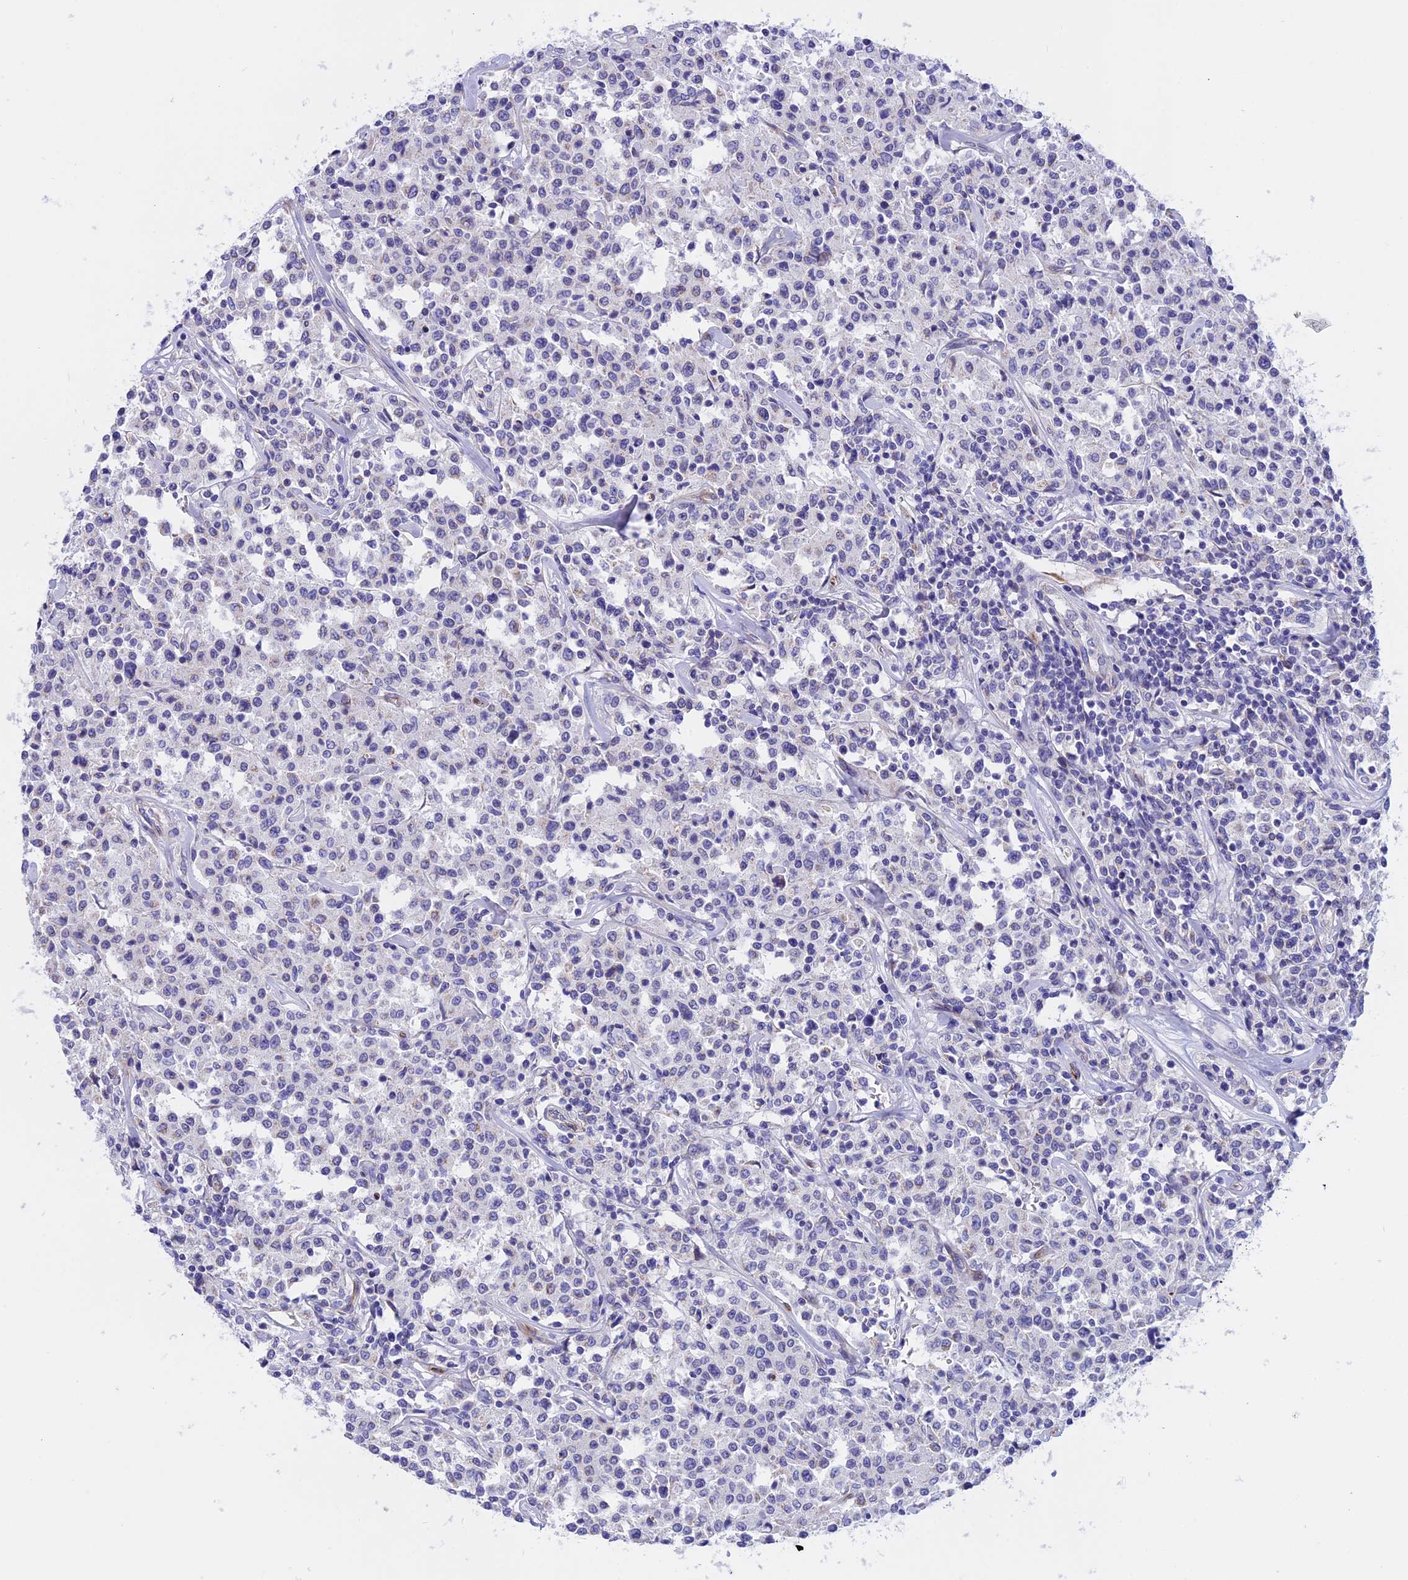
{"staining": {"intensity": "negative", "quantity": "none", "location": "none"}, "tissue": "lymphoma", "cell_type": "Tumor cells", "image_type": "cancer", "snomed": [{"axis": "morphology", "description": "Malignant lymphoma, non-Hodgkin's type, Low grade"}, {"axis": "topography", "description": "Small intestine"}], "caption": "IHC of human lymphoma exhibits no staining in tumor cells.", "gene": "TMEM138", "patient": {"sex": "female", "age": 59}}